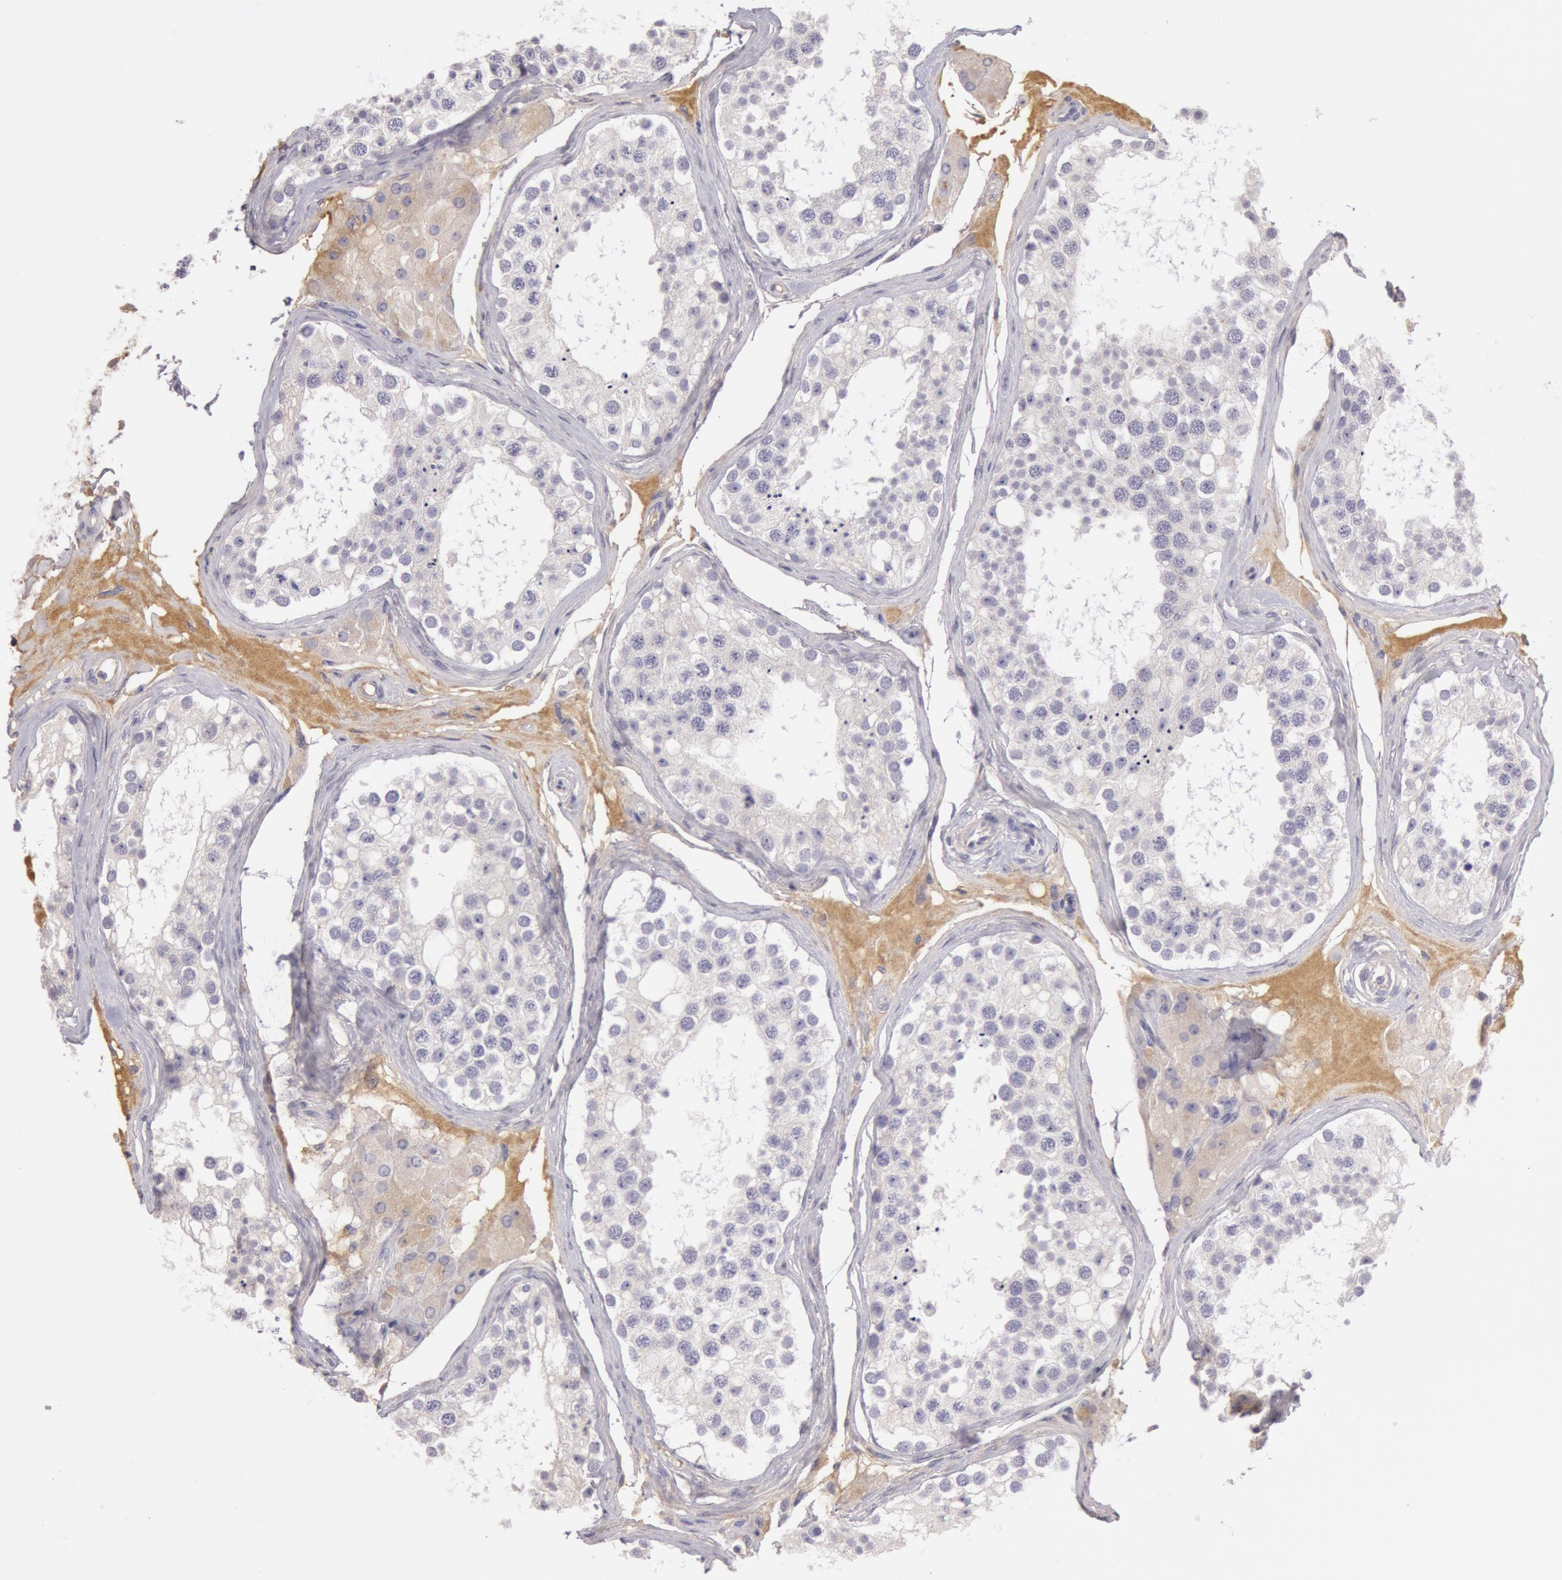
{"staining": {"intensity": "negative", "quantity": "none", "location": "none"}, "tissue": "testis", "cell_type": "Cells in seminiferous ducts", "image_type": "normal", "snomed": [{"axis": "morphology", "description": "Normal tissue, NOS"}, {"axis": "topography", "description": "Testis"}], "caption": "IHC of unremarkable testis shows no positivity in cells in seminiferous ducts. (DAB IHC with hematoxylin counter stain).", "gene": "C1R", "patient": {"sex": "male", "age": 68}}